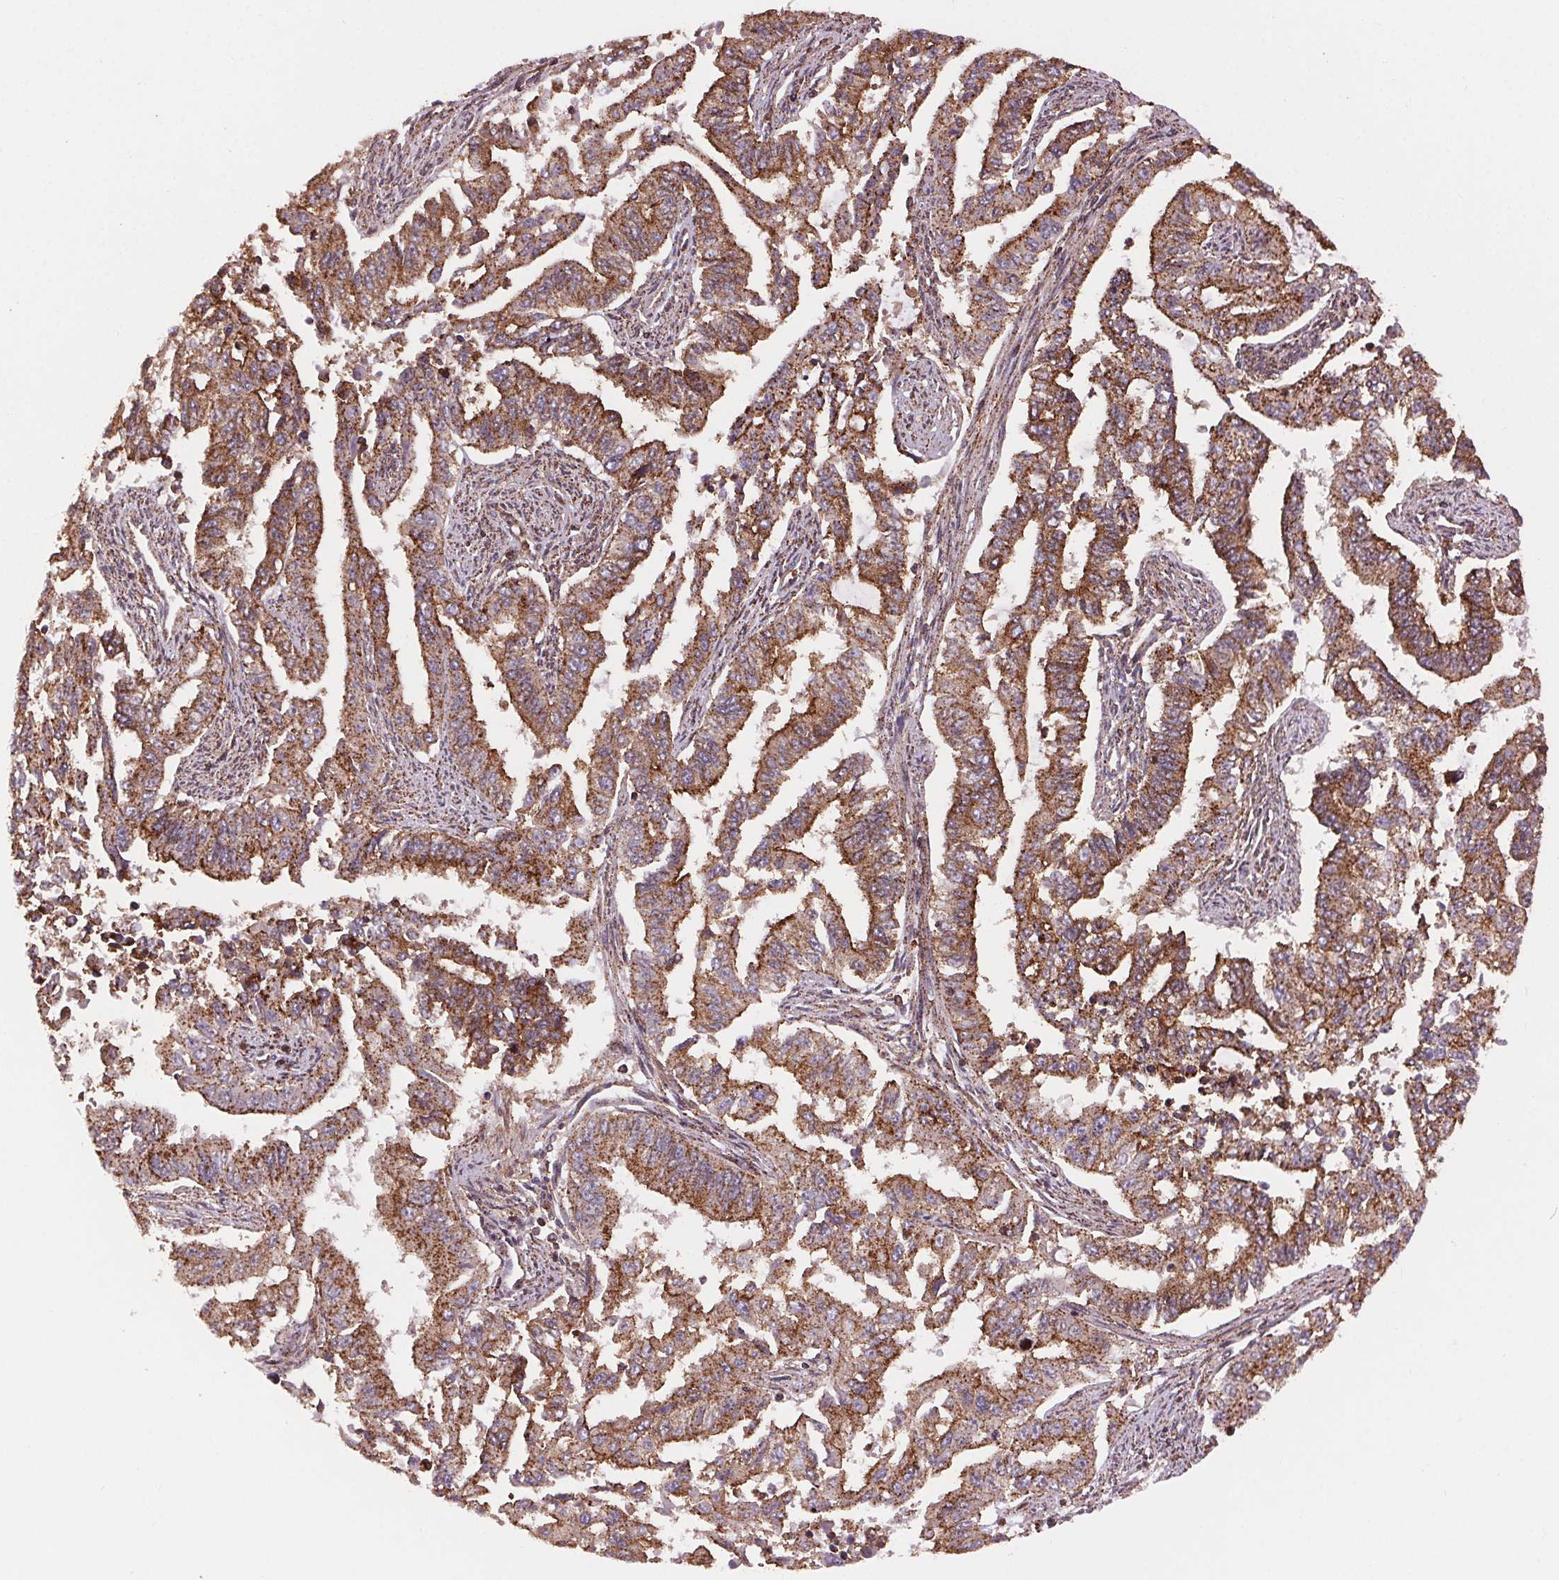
{"staining": {"intensity": "moderate", "quantity": ">75%", "location": "cytoplasmic/membranous"}, "tissue": "endometrial cancer", "cell_type": "Tumor cells", "image_type": "cancer", "snomed": [{"axis": "morphology", "description": "Adenocarcinoma, NOS"}, {"axis": "topography", "description": "Uterus"}], "caption": "A high-resolution histopathology image shows IHC staining of adenocarcinoma (endometrial), which shows moderate cytoplasmic/membranous positivity in about >75% of tumor cells. Using DAB (brown) and hematoxylin (blue) stains, captured at high magnification using brightfield microscopy.", "gene": "CHMP4B", "patient": {"sex": "female", "age": 59}}